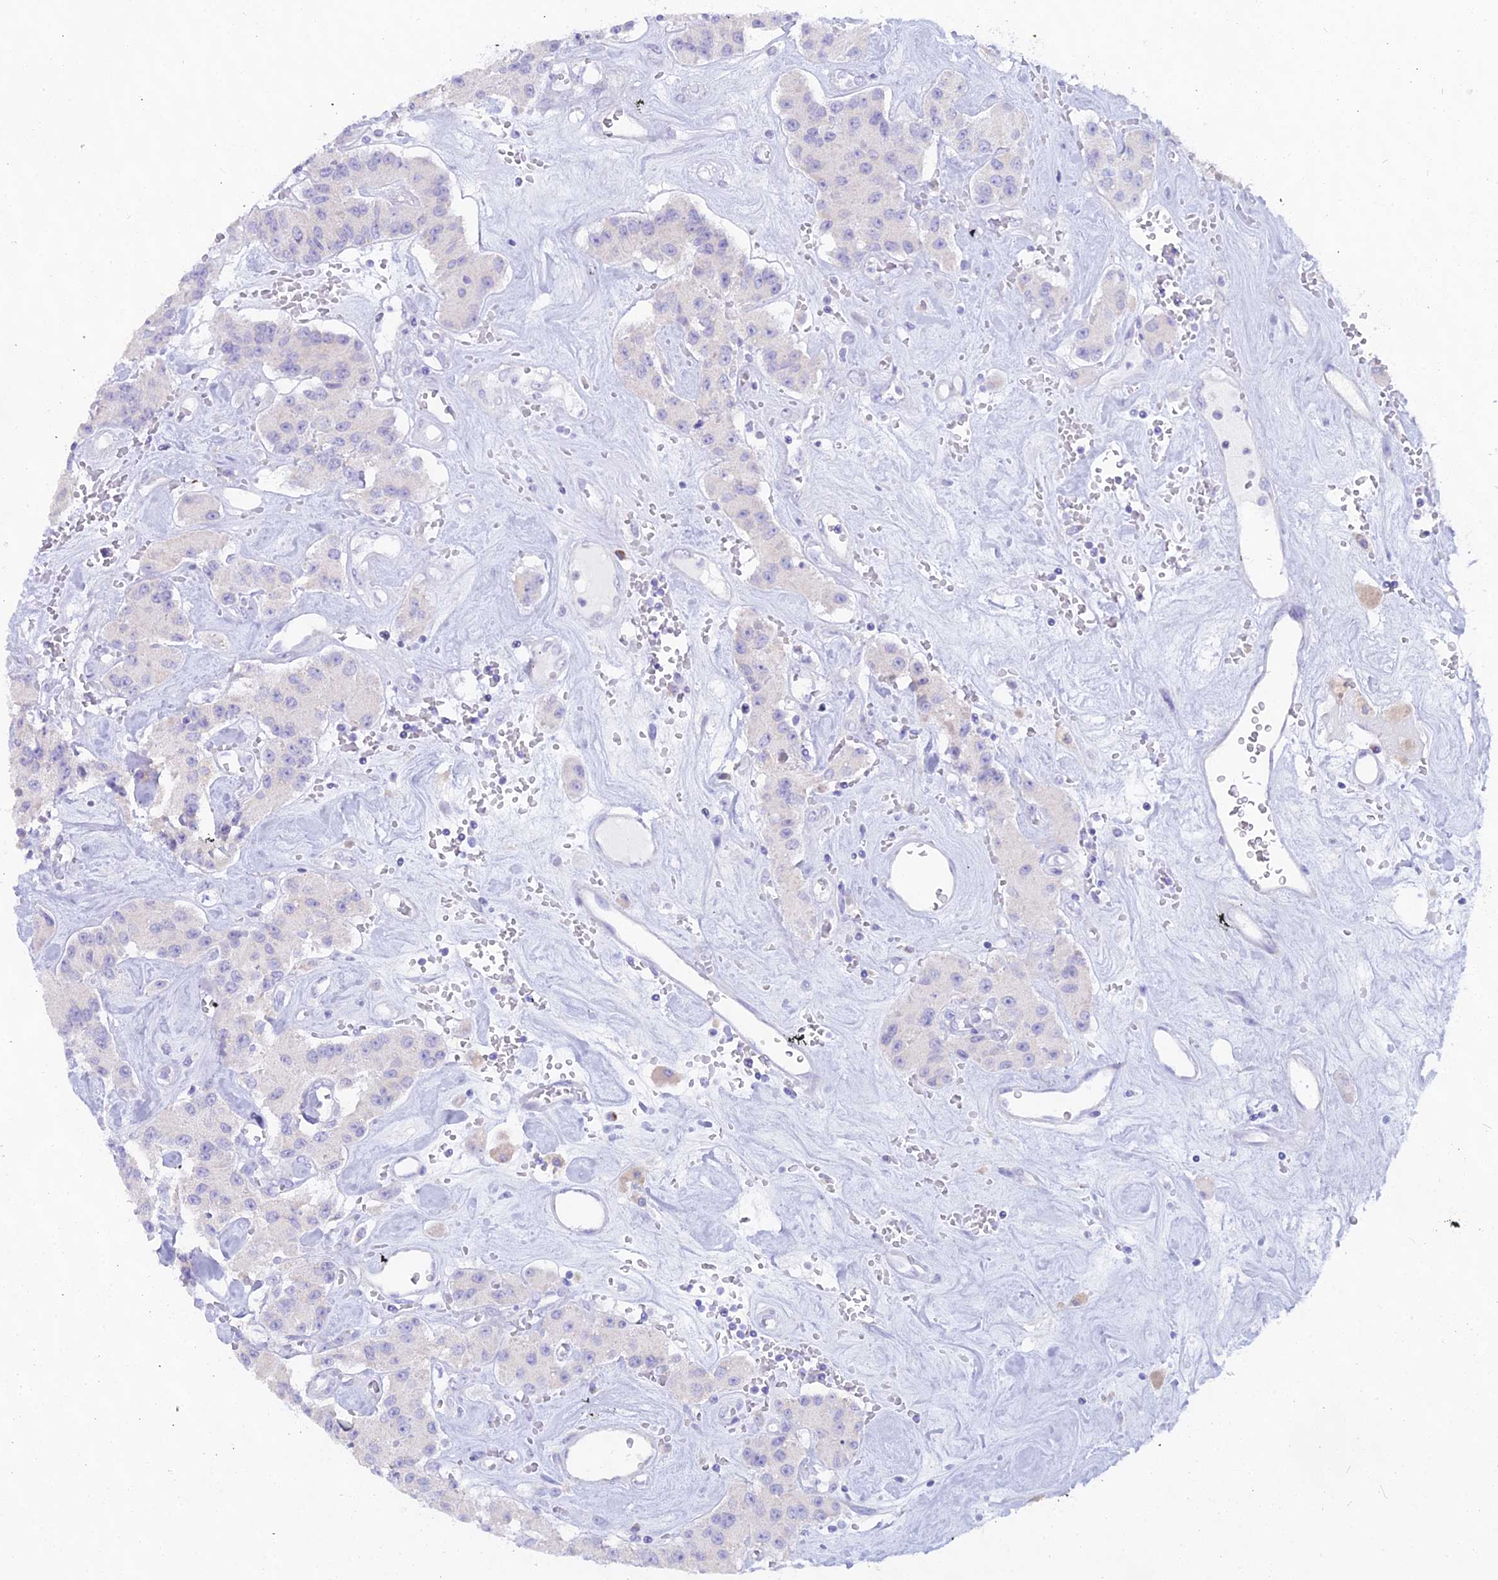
{"staining": {"intensity": "negative", "quantity": "none", "location": "none"}, "tissue": "carcinoid", "cell_type": "Tumor cells", "image_type": "cancer", "snomed": [{"axis": "morphology", "description": "Carcinoid, malignant, NOS"}, {"axis": "topography", "description": "Pancreas"}], "caption": "Carcinoid (malignant) was stained to show a protein in brown. There is no significant expression in tumor cells. (DAB IHC with hematoxylin counter stain).", "gene": "CGB2", "patient": {"sex": "male", "age": 41}}